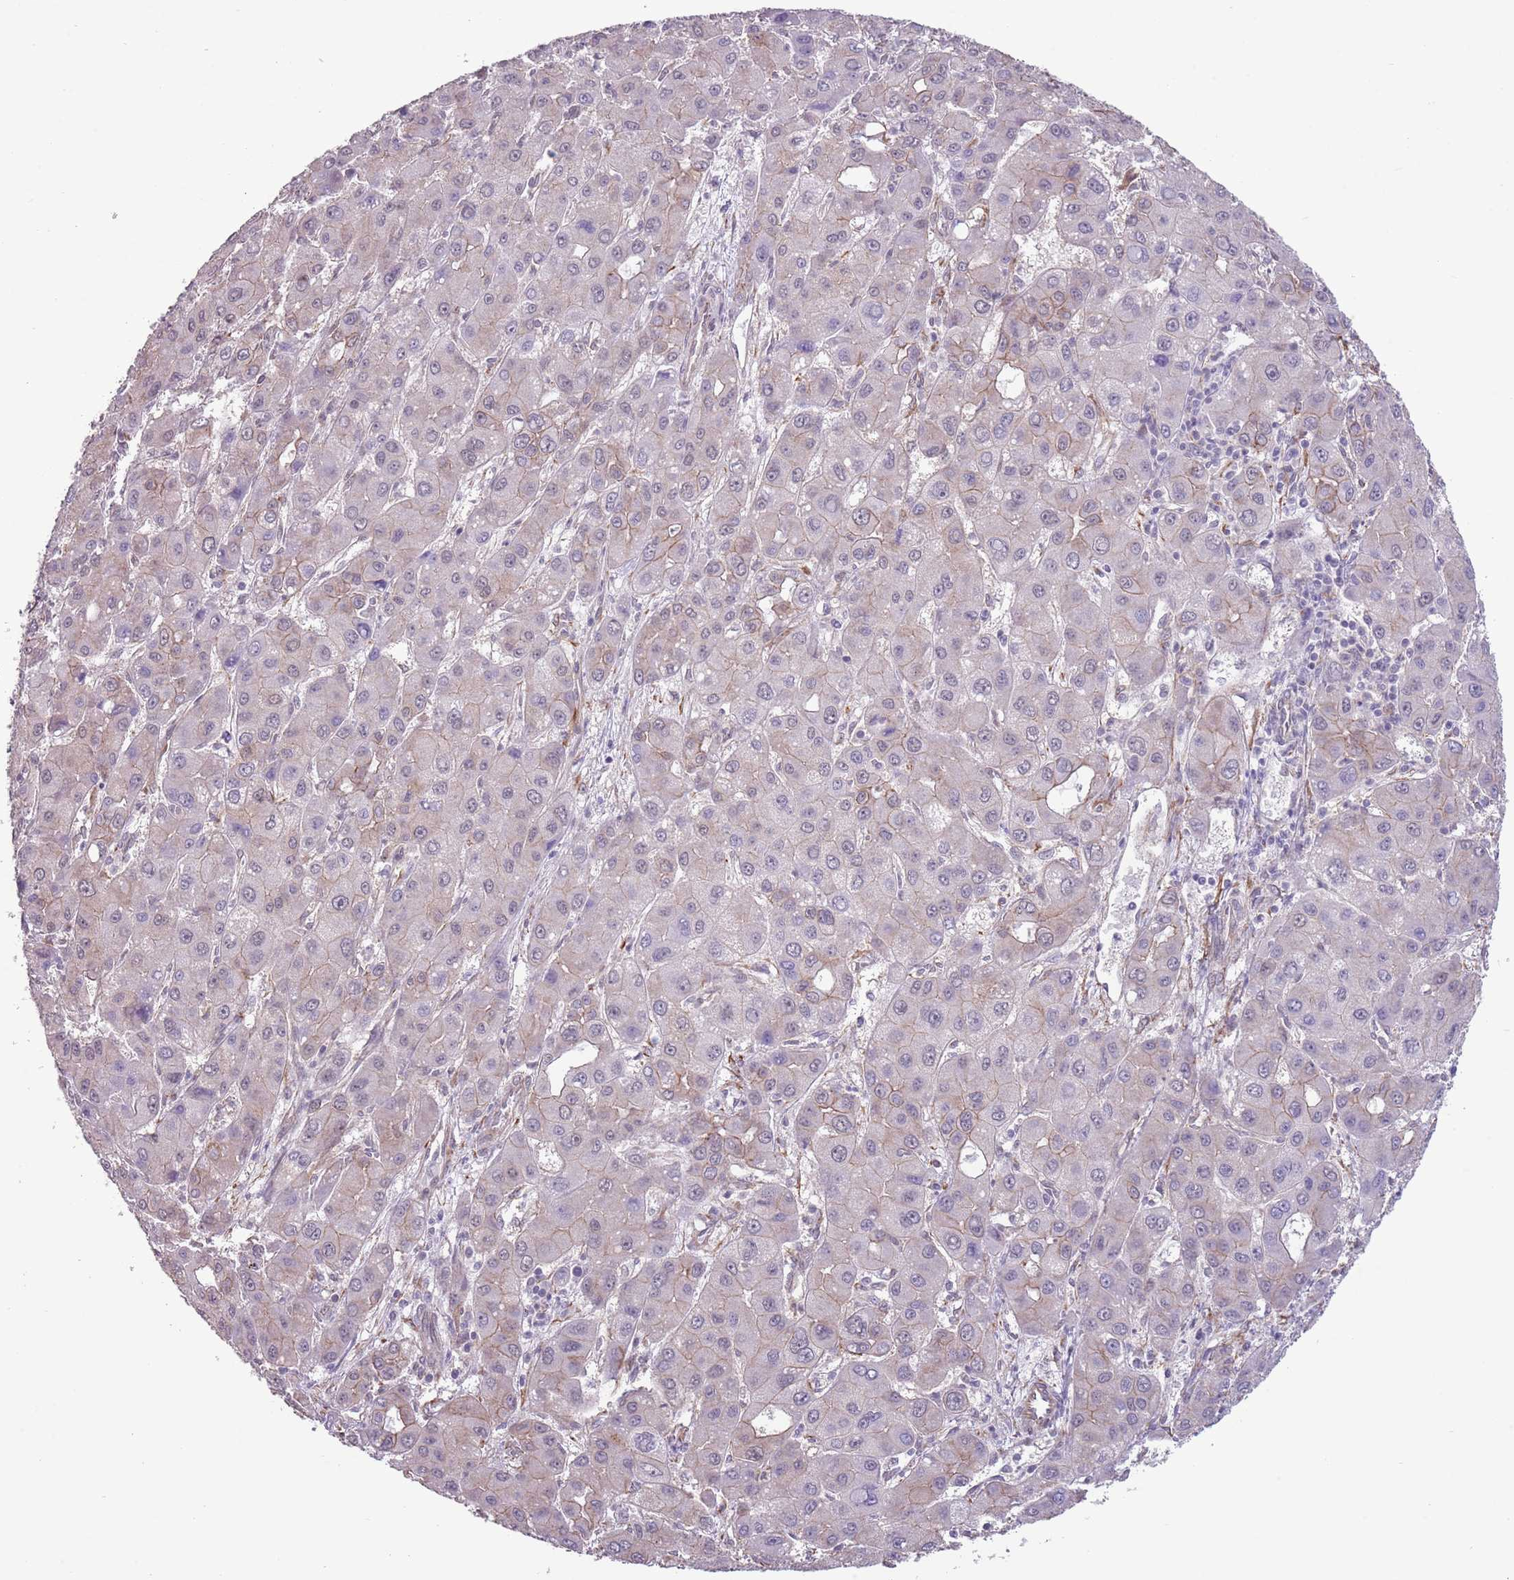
{"staining": {"intensity": "negative", "quantity": "none", "location": "none"}, "tissue": "liver cancer", "cell_type": "Tumor cells", "image_type": "cancer", "snomed": [{"axis": "morphology", "description": "Carcinoma, Hepatocellular, NOS"}, {"axis": "topography", "description": "Liver"}], "caption": "Immunohistochemical staining of human liver hepatocellular carcinoma reveals no significant staining in tumor cells. (DAB immunohistochemistry, high magnification).", "gene": "CREBZF", "patient": {"sex": "male", "age": 55}}